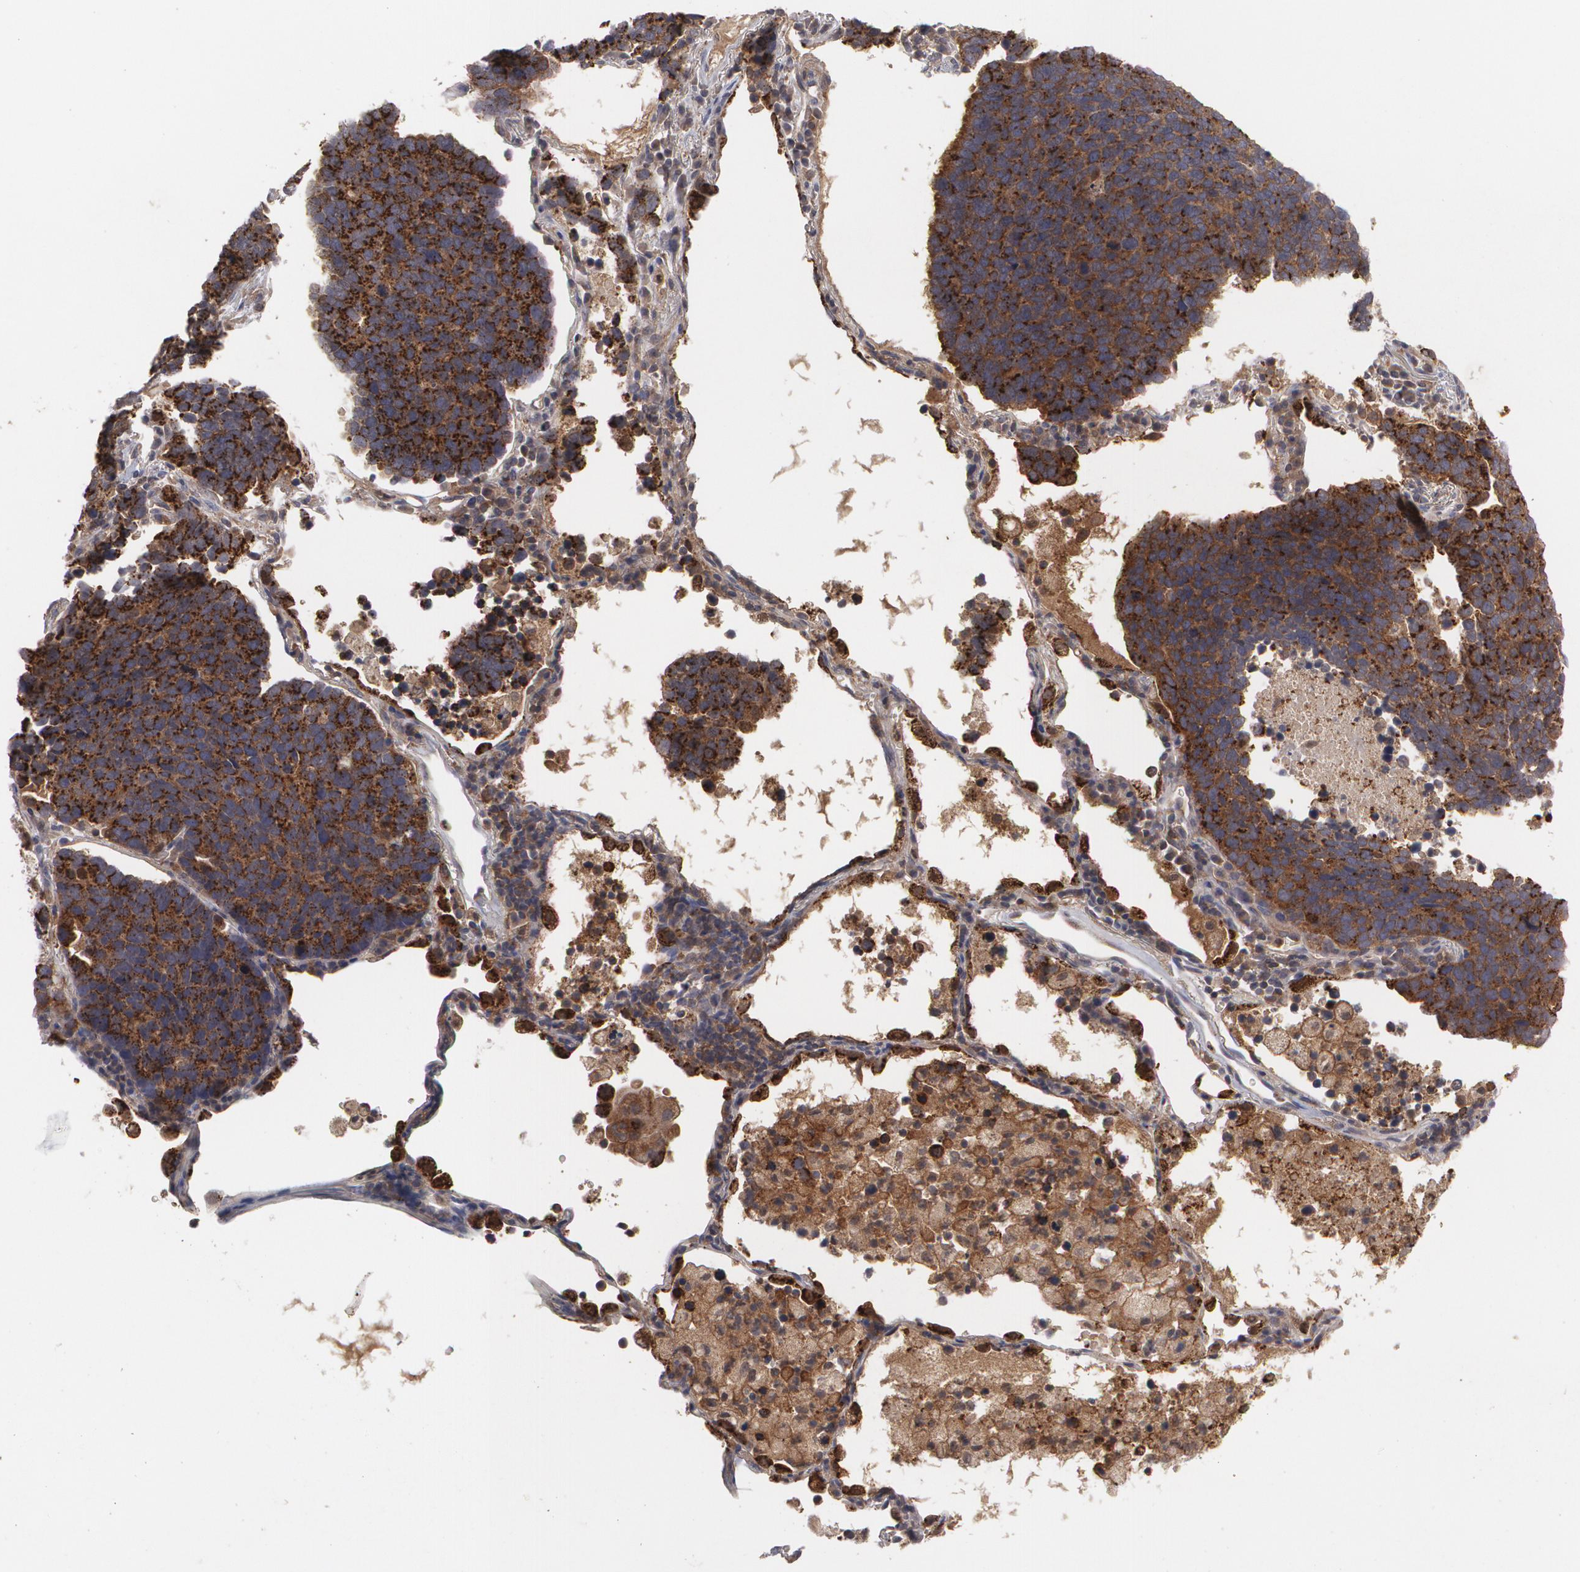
{"staining": {"intensity": "strong", "quantity": ">75%", "location": "cytoplasmic/membranous"}, "tissue": "lung cancer", "cell_type": "Tumor cells", "image_type": "cancer", "snomed": [{"axis": "morphology", "description": "Neoplasm, malignant, NOS"}, {"axis": "topography", "description": "Lung"}], "caption": "Malignant neoplasm (lung) was stained to show a protein in brown. There is high levels of strong cytoplasmic/membranous expression in about >75% of tumor cells. Using DAB (3,3'-diaminobenzidine) (brown) and hematoxylin (blue) stains, captured at high magnification using brightfield microscopy.", "gene": "HTT", "patient": {"sex": "female", "age": 75}}